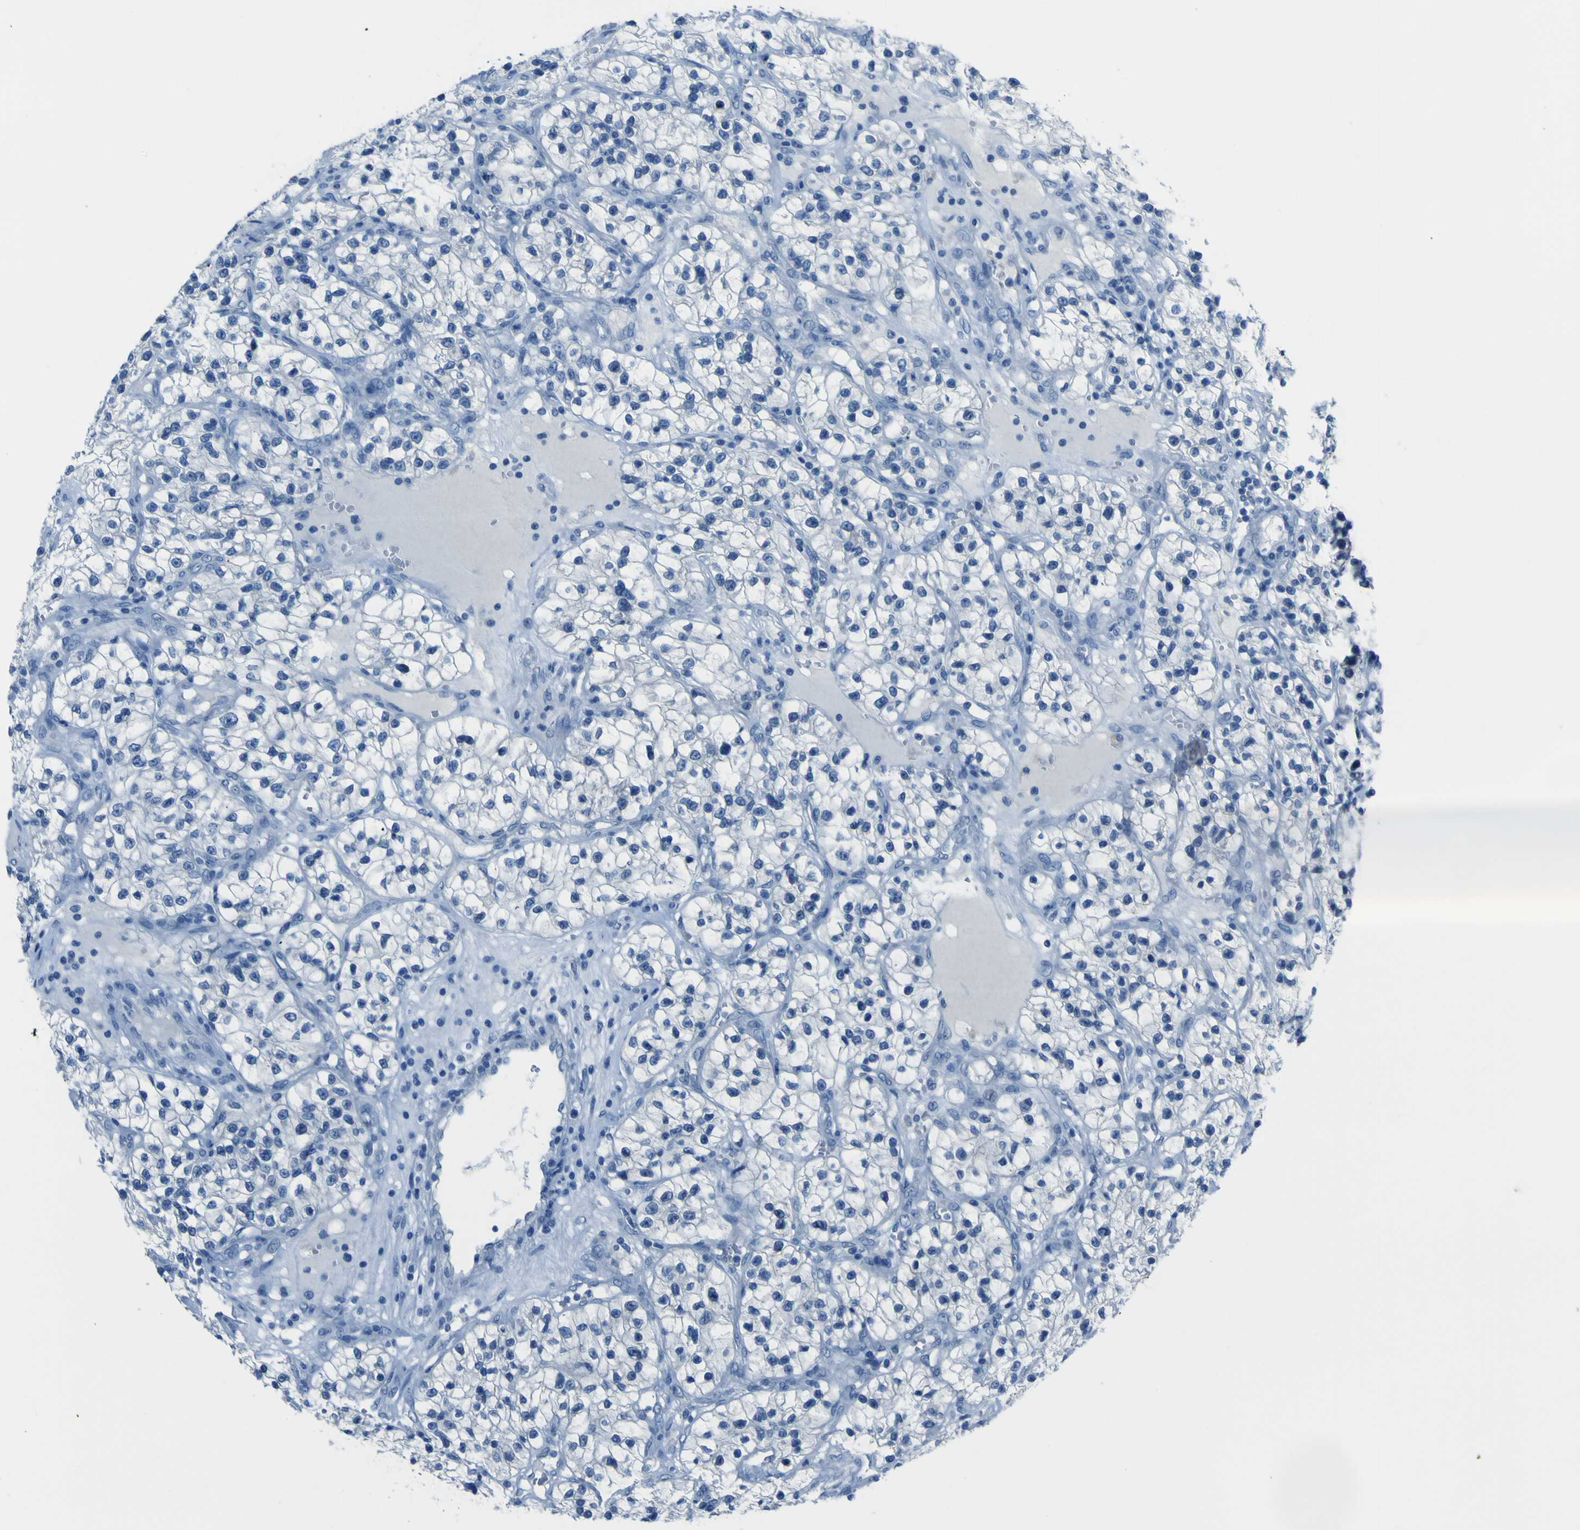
{"staining": {"intensity": "negative", "quantity": "none", "location": "none"}, "tissue": "renal cancer", "cell_type": "Tumor cells", "image_type": "cancer", "snomed": [{"axis": "morphology", "description": "Adenocarcinoma, NOS"}, {"axis": "topography", "description": "Kidney"}], "caption": "This image is of renal cancer stained with immunohistochemistry (IHC) to label a protein in brown with the nuclei are counter-stained blue. There is no staining in tumor cells.", "gene": "PHKG1", "patient": {"sex": "female", "age": 57}}